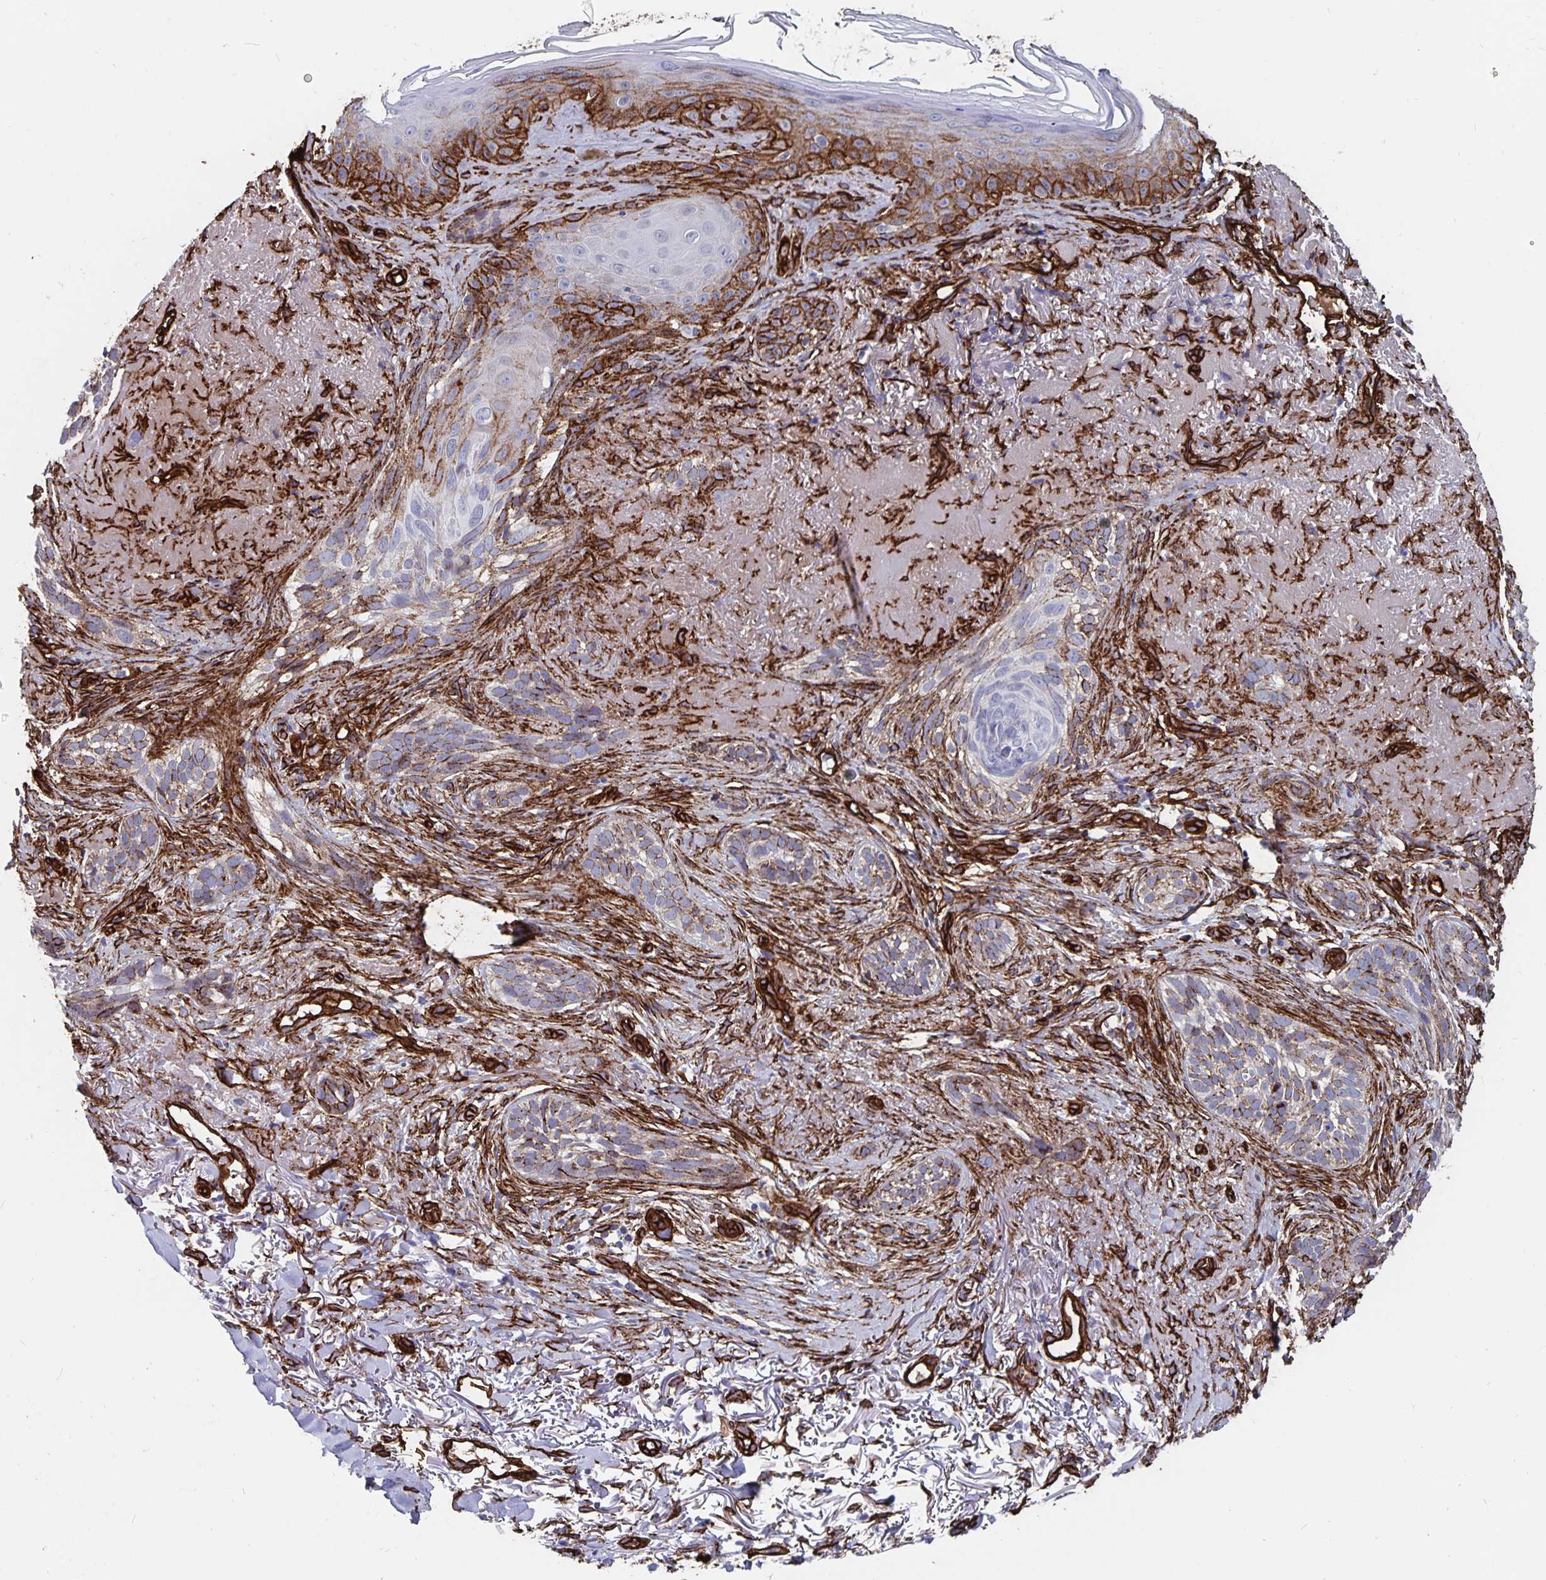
{"staining": {"intensity": "strong", "quantity": "25%-75%", "location": "cytoplasmic/membranous"}, "tissue": "skin cancer", "cell_type": "Tumor cells", "image_type": "cancer", "snomed": [{"axis": "morphology", "description": "Basal cell carcinoma"}, {"axis": "morphology", "description": "BCC, high aggressive"}, {"axis": "topography", "description": "Skin"}], "caption": "Human skin bcc,  high aggressive stained for a protein (brown) reveals strong cytoplasmic/membranous positive staining in about 25%-75% of tumor cells.", "gene": "DCHS2", "patient": {"sex": "female", "age": 86}}